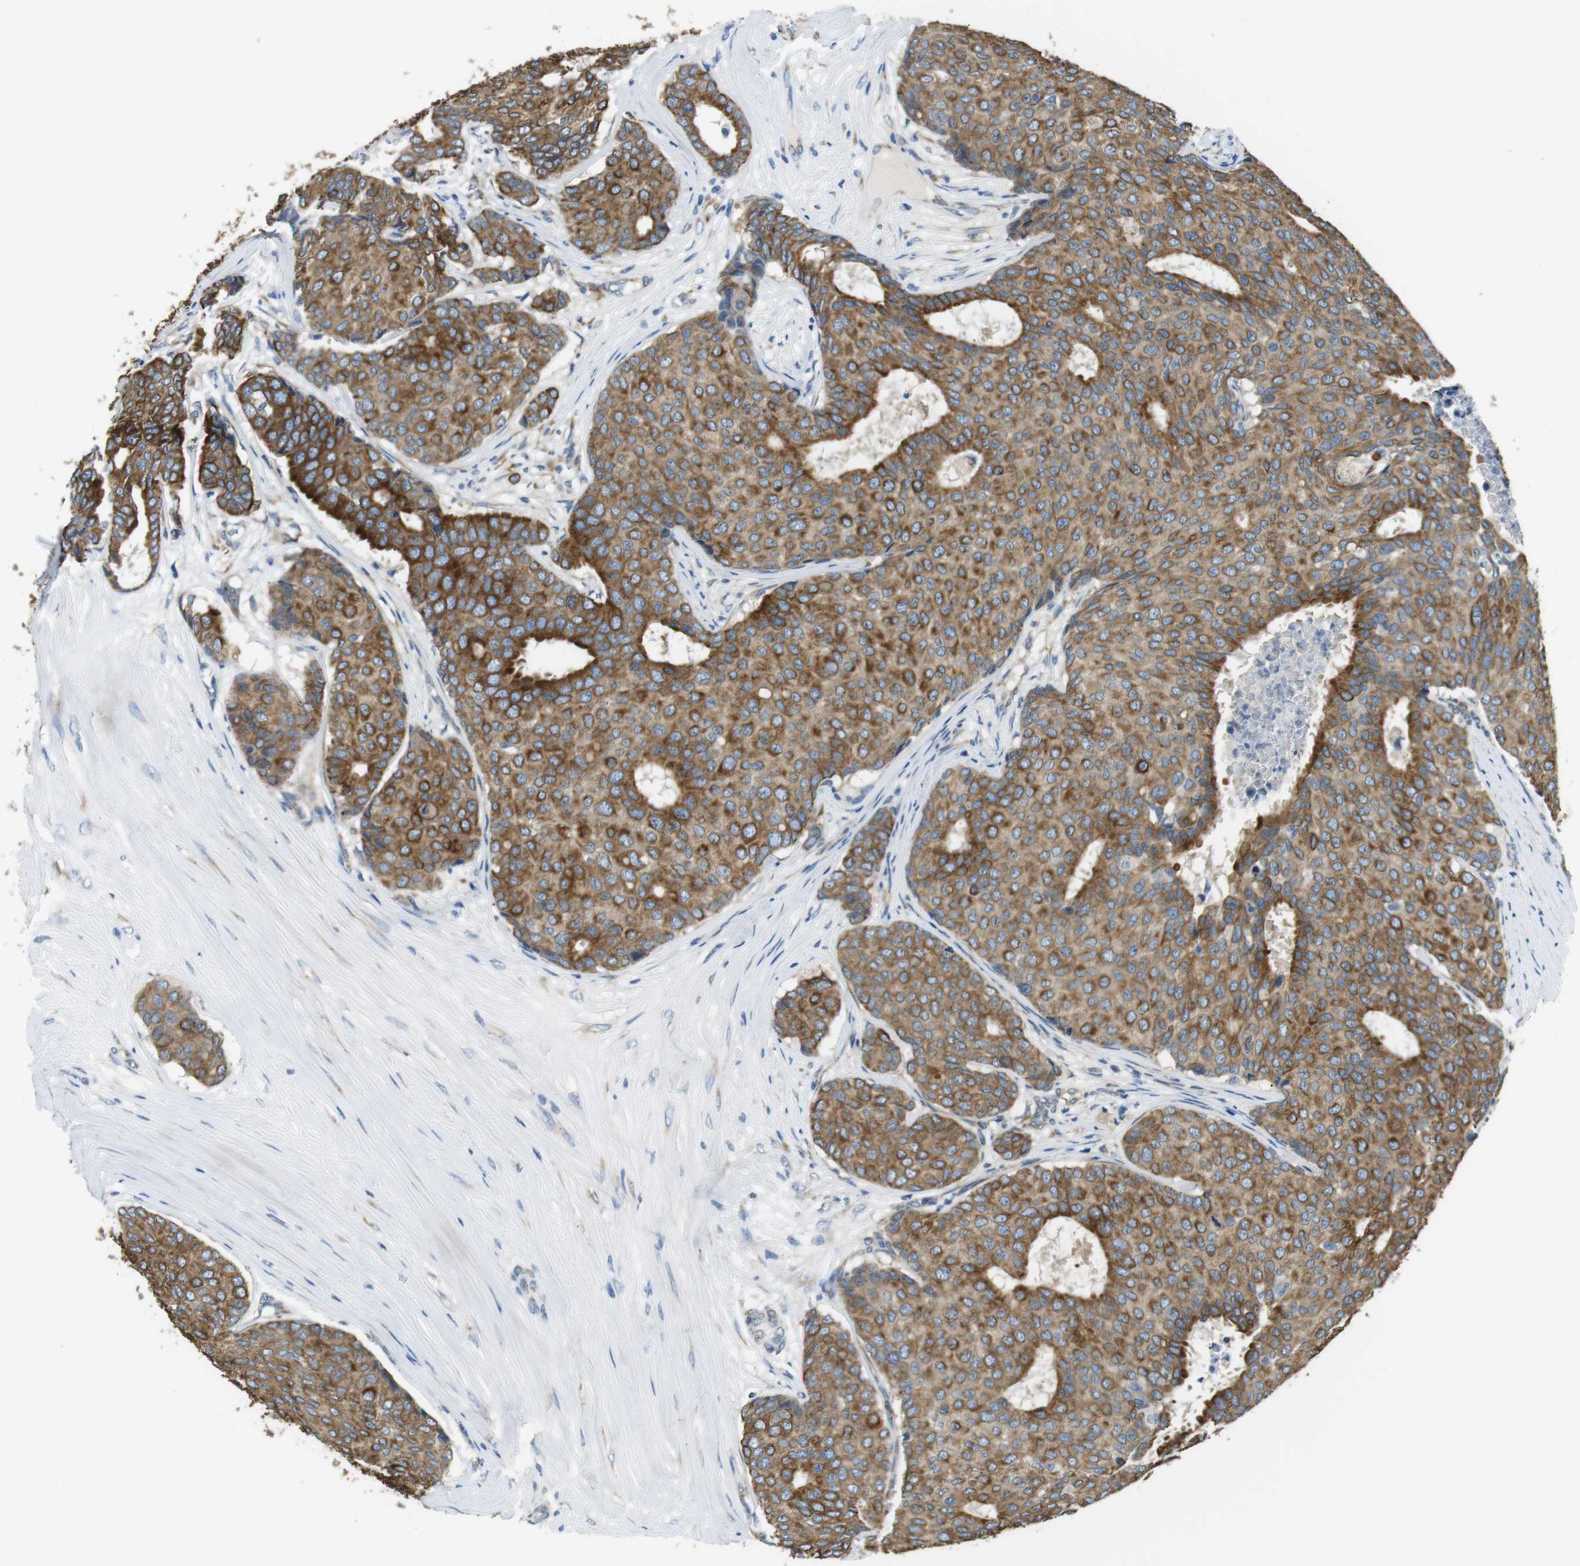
{"staining": {"intensity": "moderate", "quantity": ">75%", "location": "cytoplasmic/membranous"}, "tissue": "breast cancer", "cell_type": "Tumor cells", "image_type": "cancer", "snomed": [{"axis": "morphology", "description": "Duct carcinoma"}, {"axis": "topography", "description": "Breast"}], "caption": "Tumor cells exhibit moderate cytoplasmic/membranous expression in about >75% of cells in breast invasive ductal carcinoma.", "gene": "UNC5CL", "patient": {"sex": "female", "age": 75}}